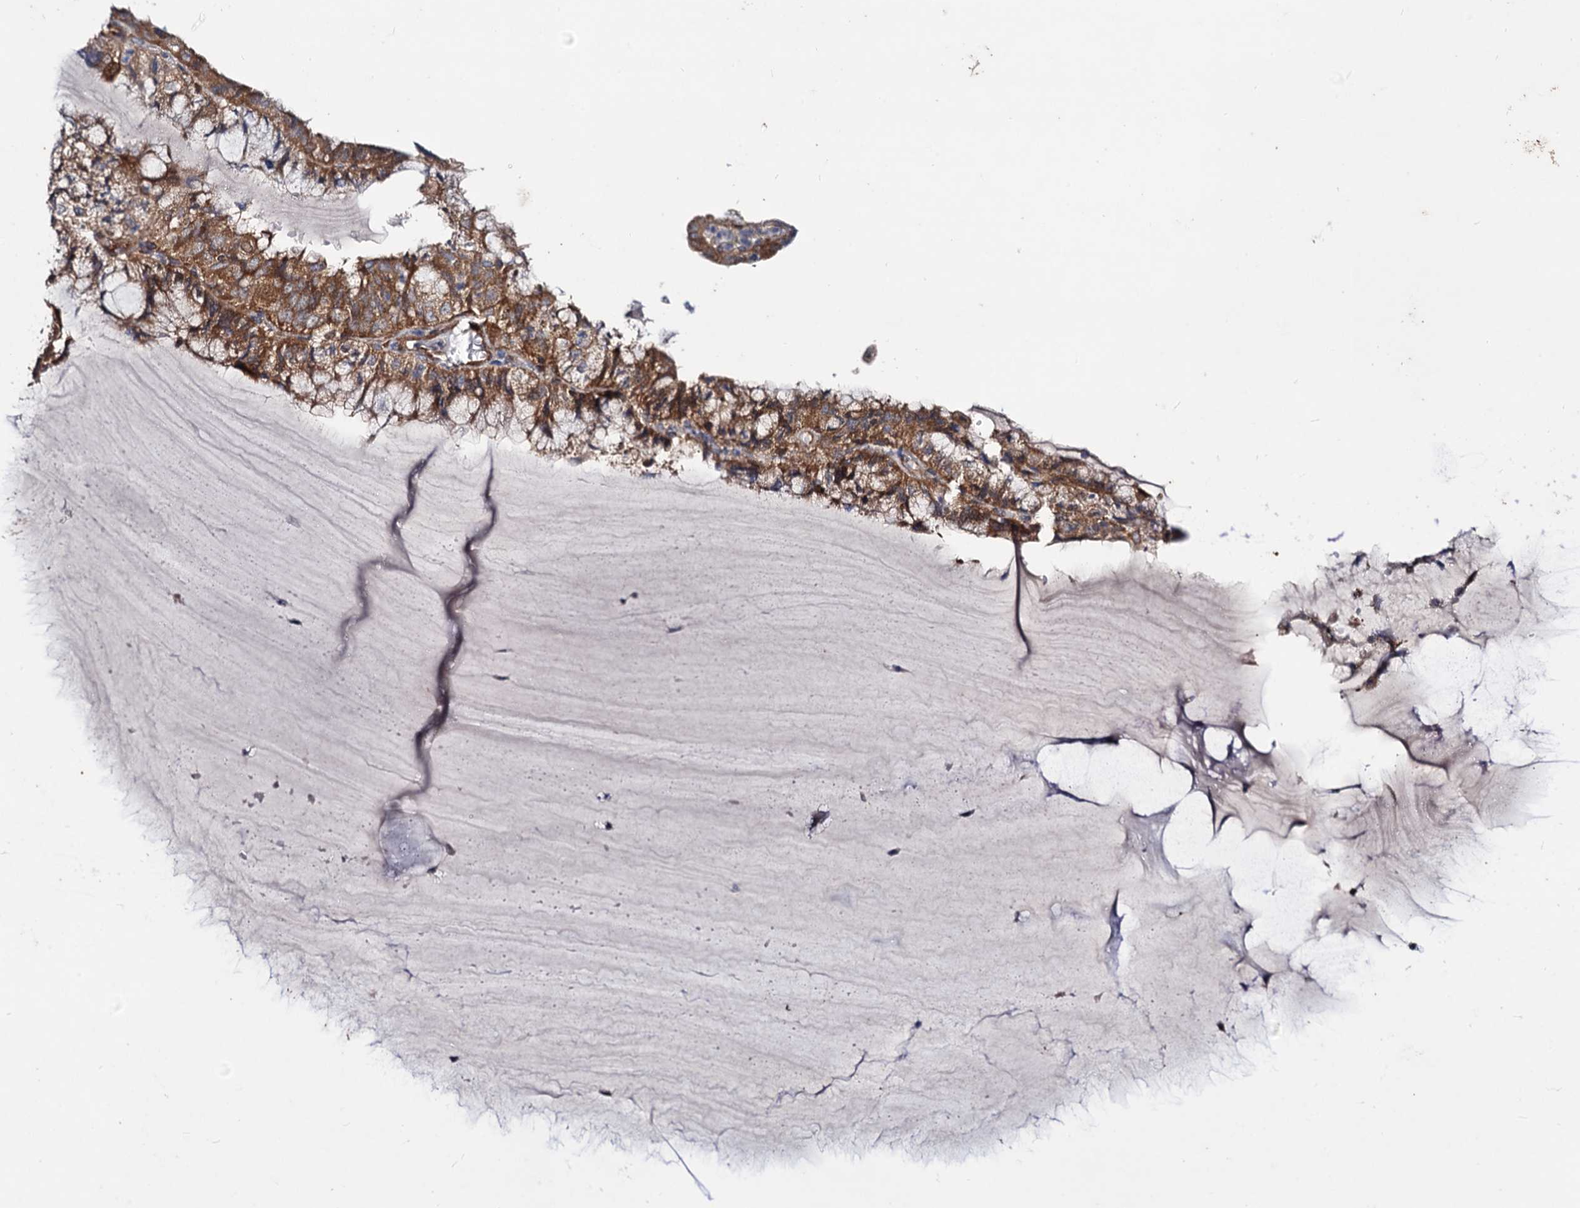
{"staining": {"intensity": "moderate", "quantity": ">75%", "location": "cytoplasmic/membranous"}, "tissue": "endometrial cancer", "cell_type": "Tumor cells", "image_type": "cancer", "snomed": [{"axis": "morphology", "description": "Adenocarcinoma, NOS"}, {"axis": "topography", "description": "Endometrium"}], "caption": "Endometrial cancer was stained to show a protein in brown. There is medium levels of moderate cytoplasmic/membranous expression in about >75% of tumor cells. Immunohistochemistry stains the protein of interest in brown and the nuclei are stained blue.", "gene": "DYDC1", "patient": {"sex": "female", "age": 81}}